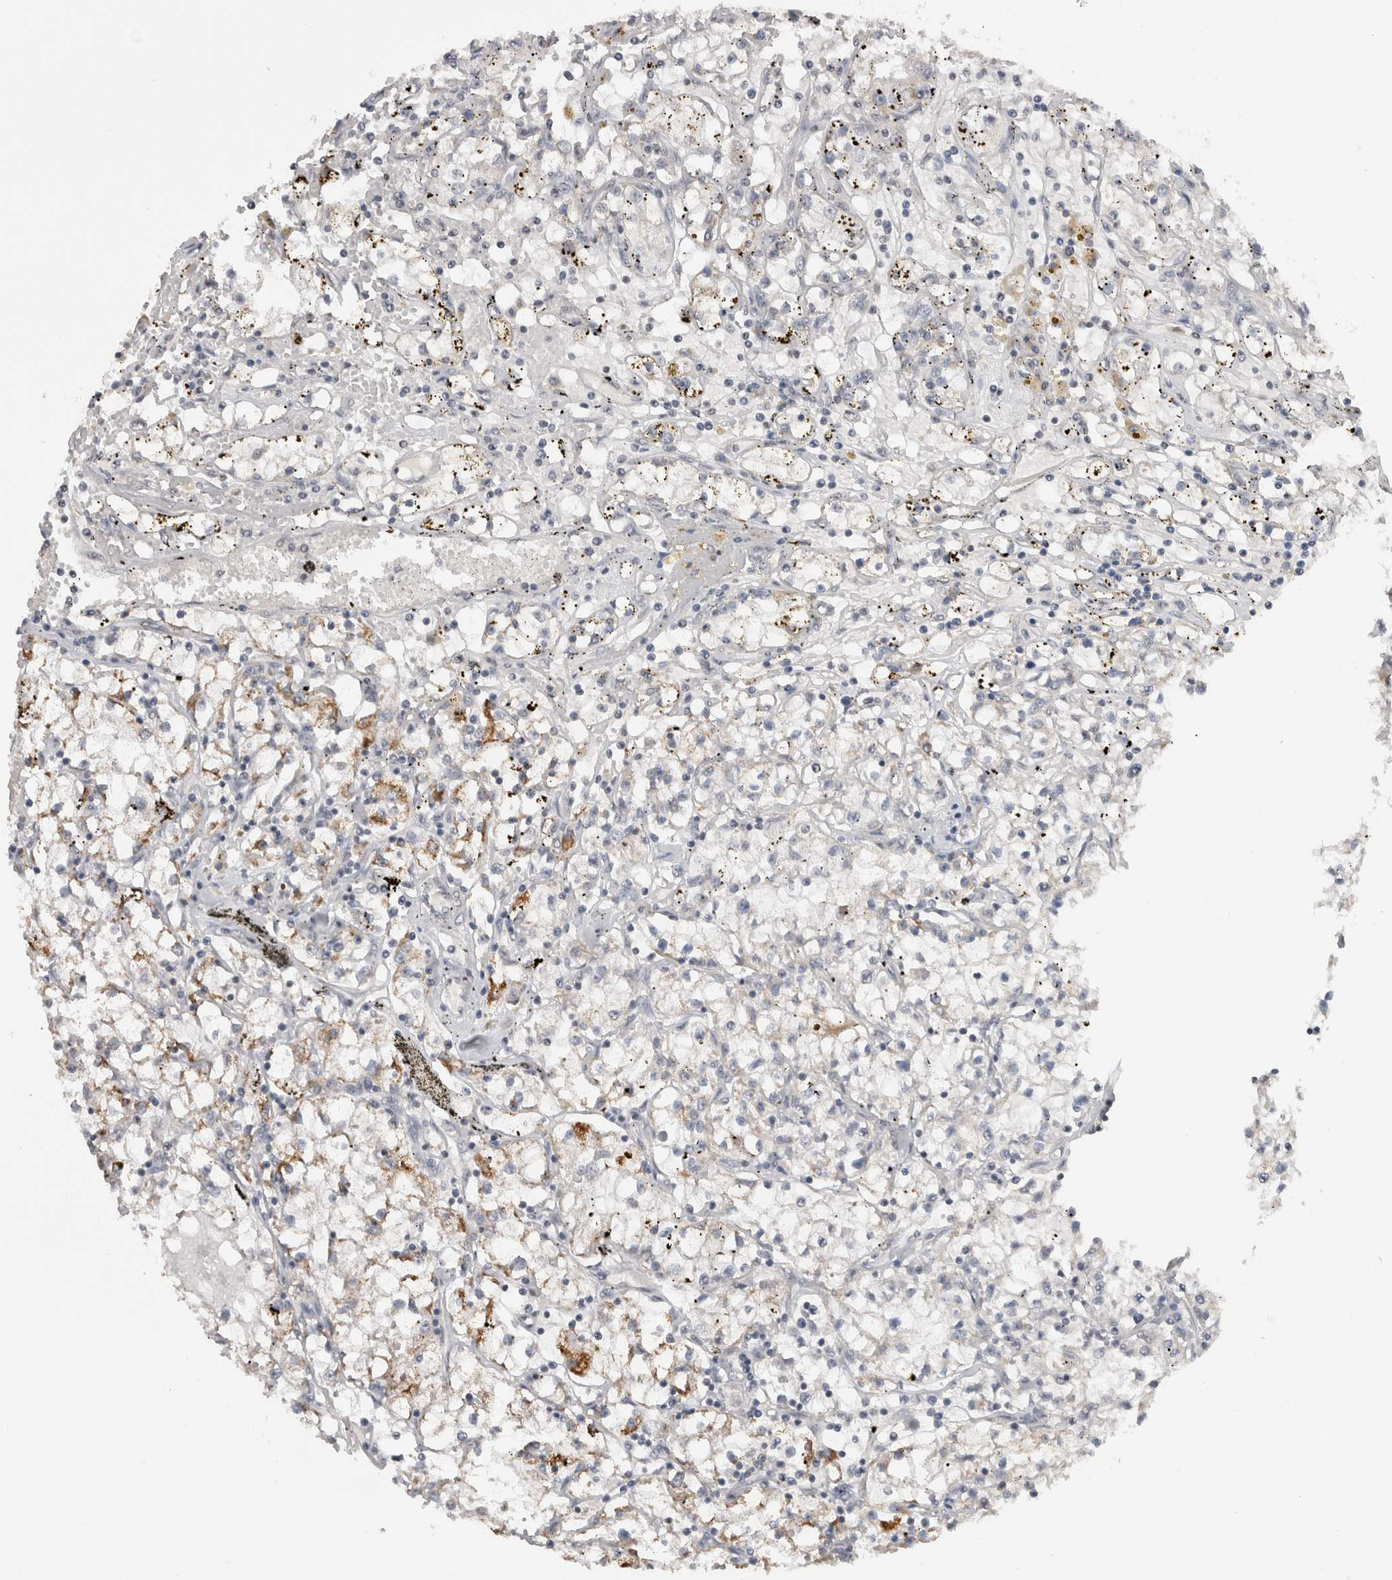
{"staining": {"intensity": "moderate", "quantity": "<25%", "location": "cytoplasmic/membranous"}, "tissue": "renal cancer", "cell_type": "Tumor cells", "image_type": "cancer", "snomed": [{"axis": "morphology", "description": "Adenocarcinoma, NOS"}, {"axis": "topography", "description": "Kidney"}], "caption": "The photomicrograph demonstrates staining of renal adenocarcinoma, revealing moderate cytoplasmic/membranous protein expression (brown color) within tumor cells.", "gene": "DAXX", "patient": {"sex": "male", "age": 56}}